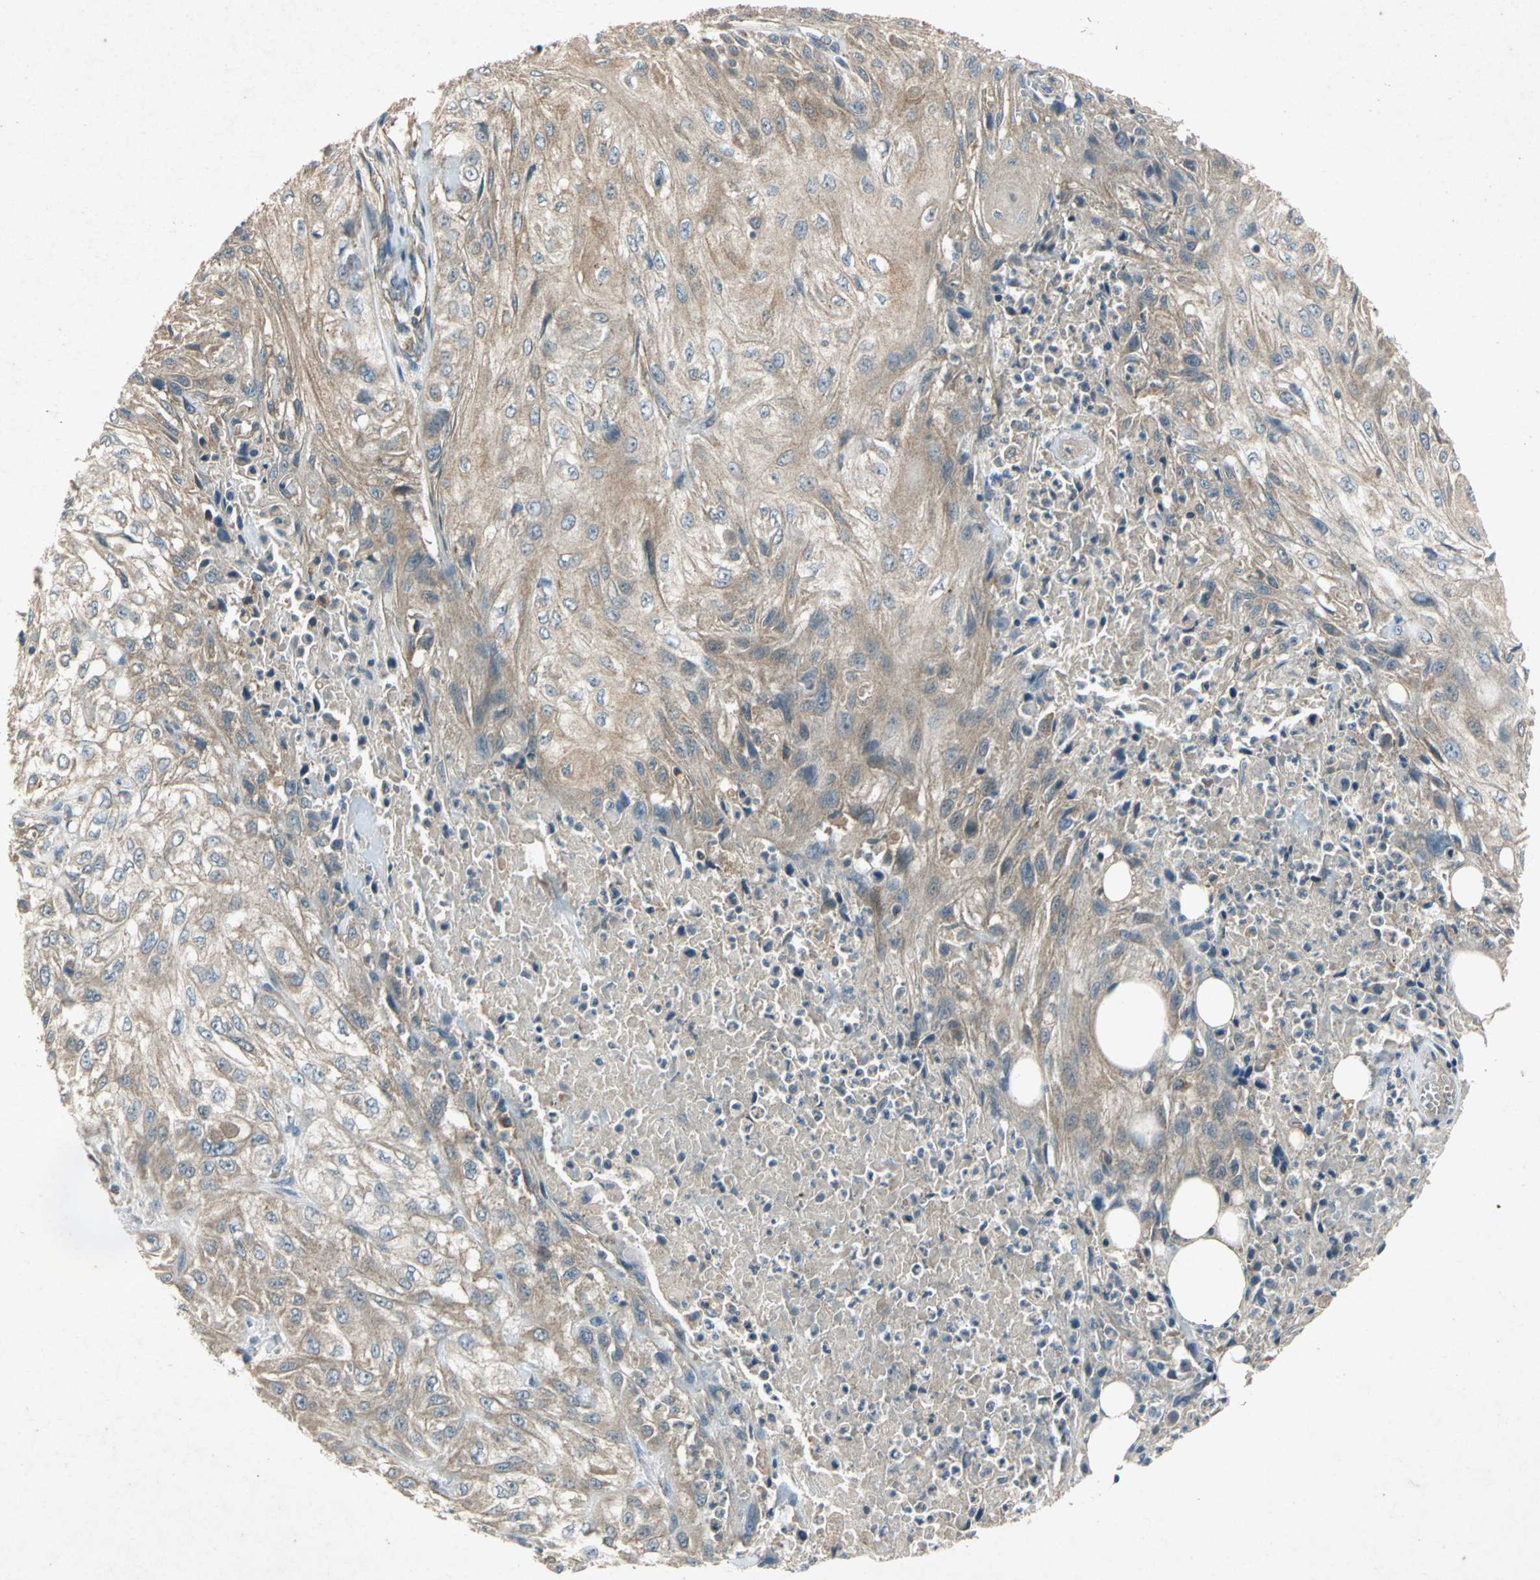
{"staining": {"intensity": "weak", "quantity": ">75%", "location": "cytoplasmic/membranous"}, "tissue": "skin cancer", "cell_type": "Tumor cells", "image_type": "cancer", "snomed": [{"axis": "morphology", "description": "Squamous cell carcinoma, NOS"}, {"axis": "topography", "description": "Skin"}], "caption": "Protein staining of squamous cell carcinoma (skin) tissue exhibits weak cytoplasmic/membranous positivity in approximately >75% of tumor cells.", "gene": "EMCN", "patient": {"sex": "male", "age": 75}}